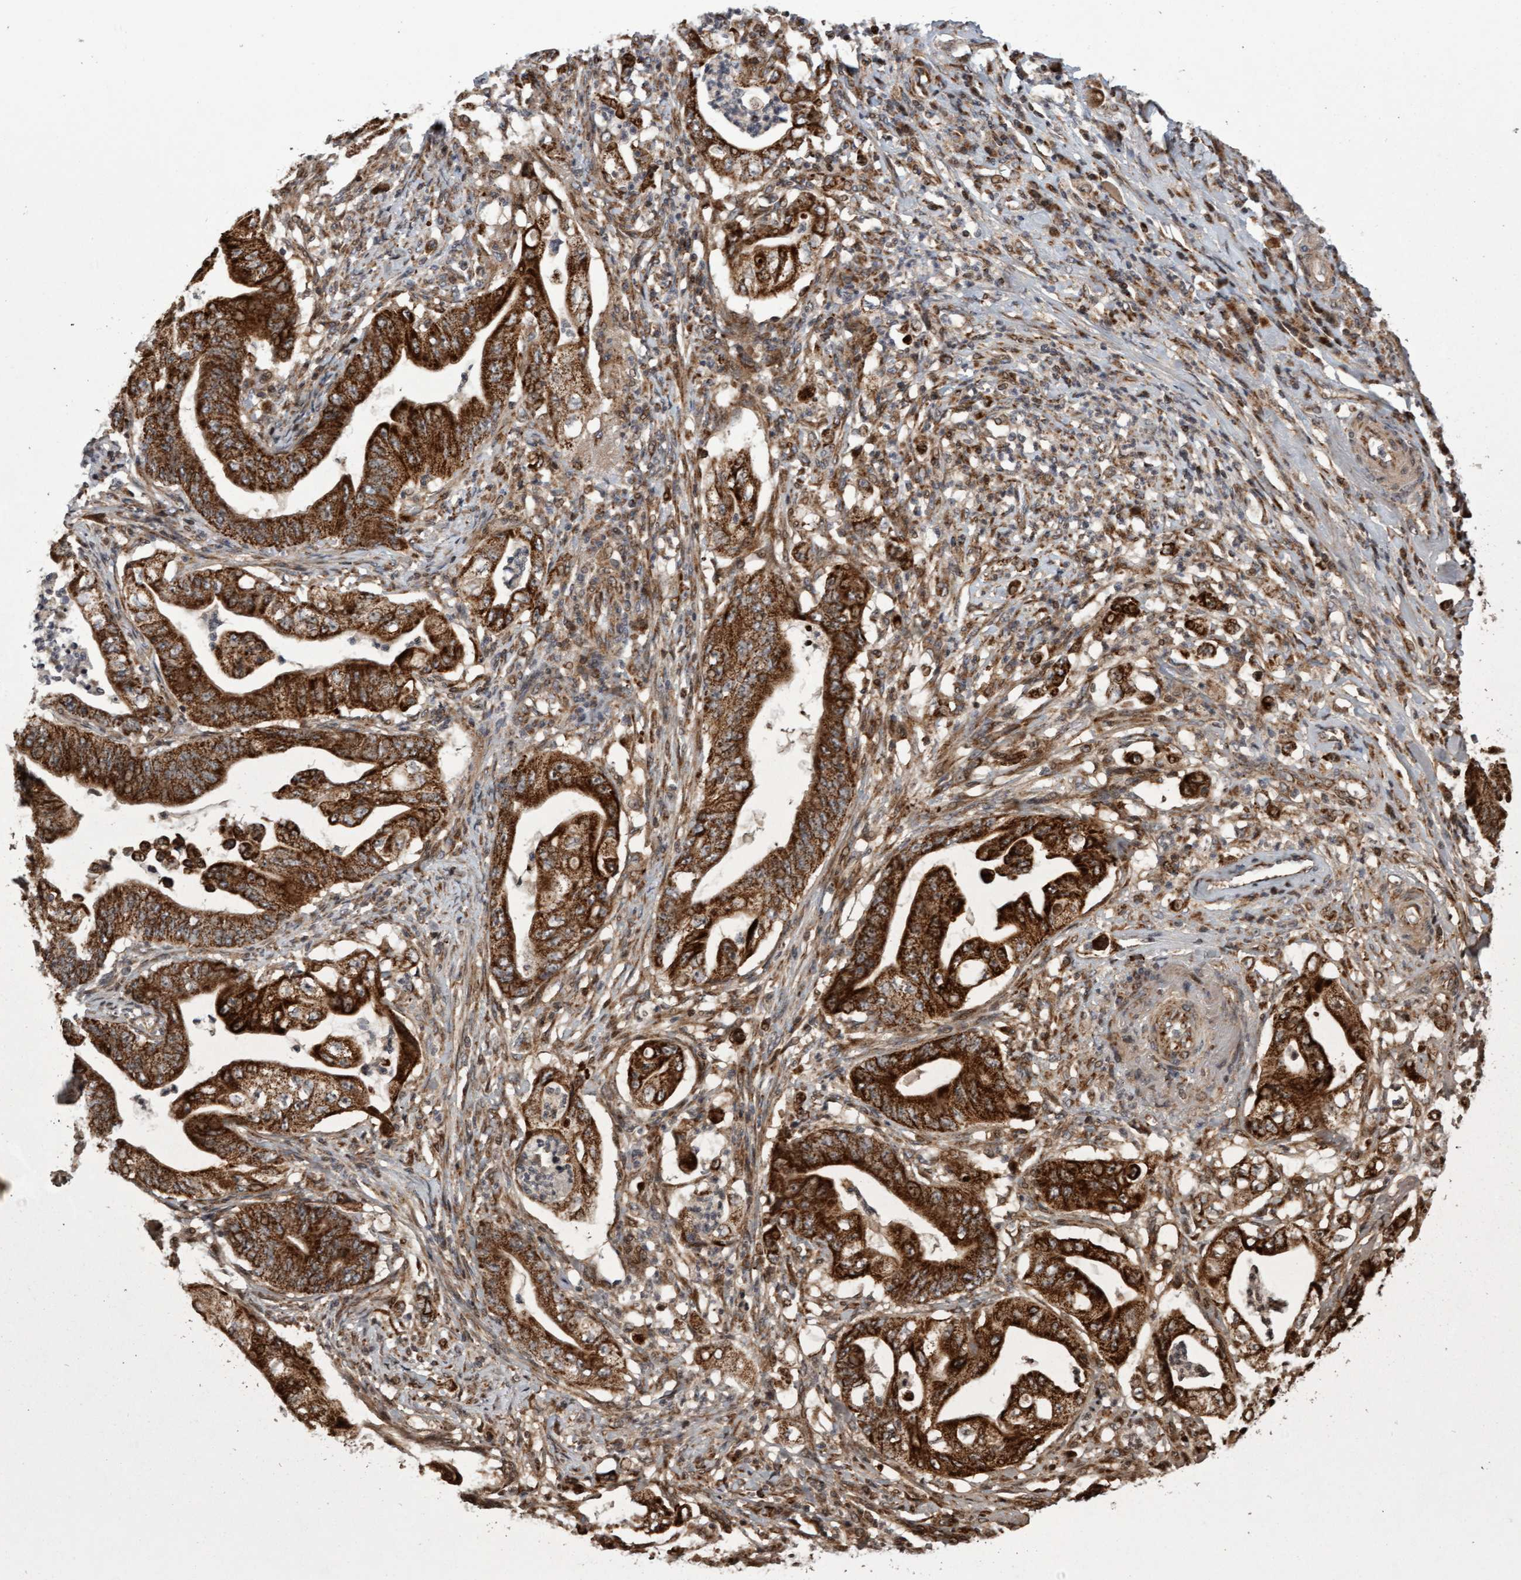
{"staining": {"intensity": "strong", "quantity": ">75%", "location": "cytoplasmic/membranous"}, "tissue": "stomach cancer", "cell_type": "Tumor cells", "image_type": "cancer", "snomed": [{"axis": "morphology", "description": "Adenocarcinoma, NOS"}, {"axis": "topography", "description": "Stomach"}], "caption": "Stomach cancer (adenocarcinoma) stained with DAB immunohistochemistry (IHC) displays high levels of strong cytoplasmic/membranous staining in approximately >75% of tumor cells. Using DAB (3,3'-diaminobenzidine) (brown) and hematoxylin (blue) stains, captured at high magnification using brightfield microscopy.", "gene": "PECR", "patient": {"sex": "female", "age": 73}}